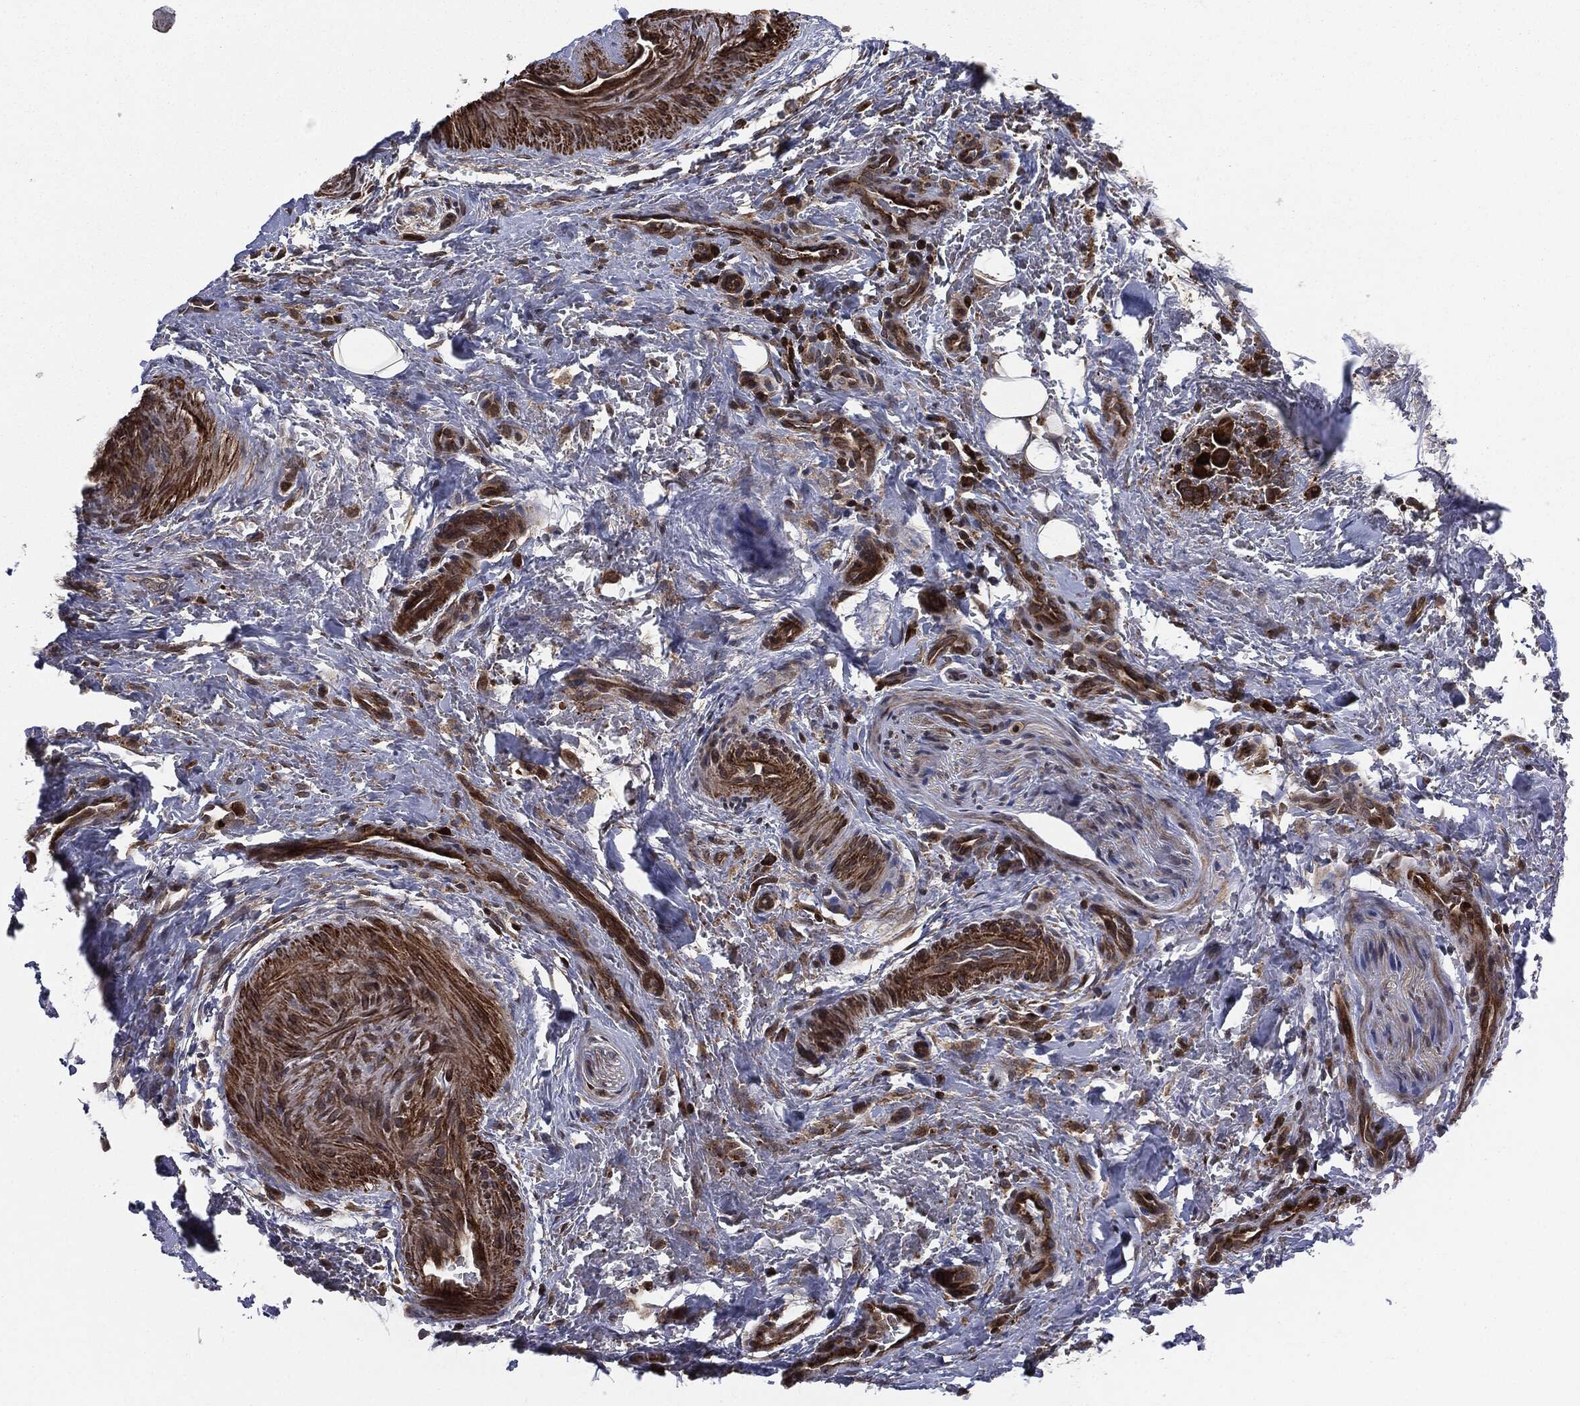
{"staining": {"intensity": "moderate", "quantity": "<25%", "location": "cytoplasmic/membranous"}, "tissue": "thyroid cancer", "cell_type": "Tumor cells", "image_type": "cancer", "snomed": [{"axis": "morphology", "description": "Papillary adenocarcinoma, NOS"}, {"axis": "topography", "description": "Thyroid gland"}], "caption": "Protein expression analysis of thyroid papillary adenocarcinoma demonstrates moderate cytoplasmic/membranous expression in approximately <25% of tumor cells.", "gene": "UBR1", "patient": {"sex": "male", "age": 61}}